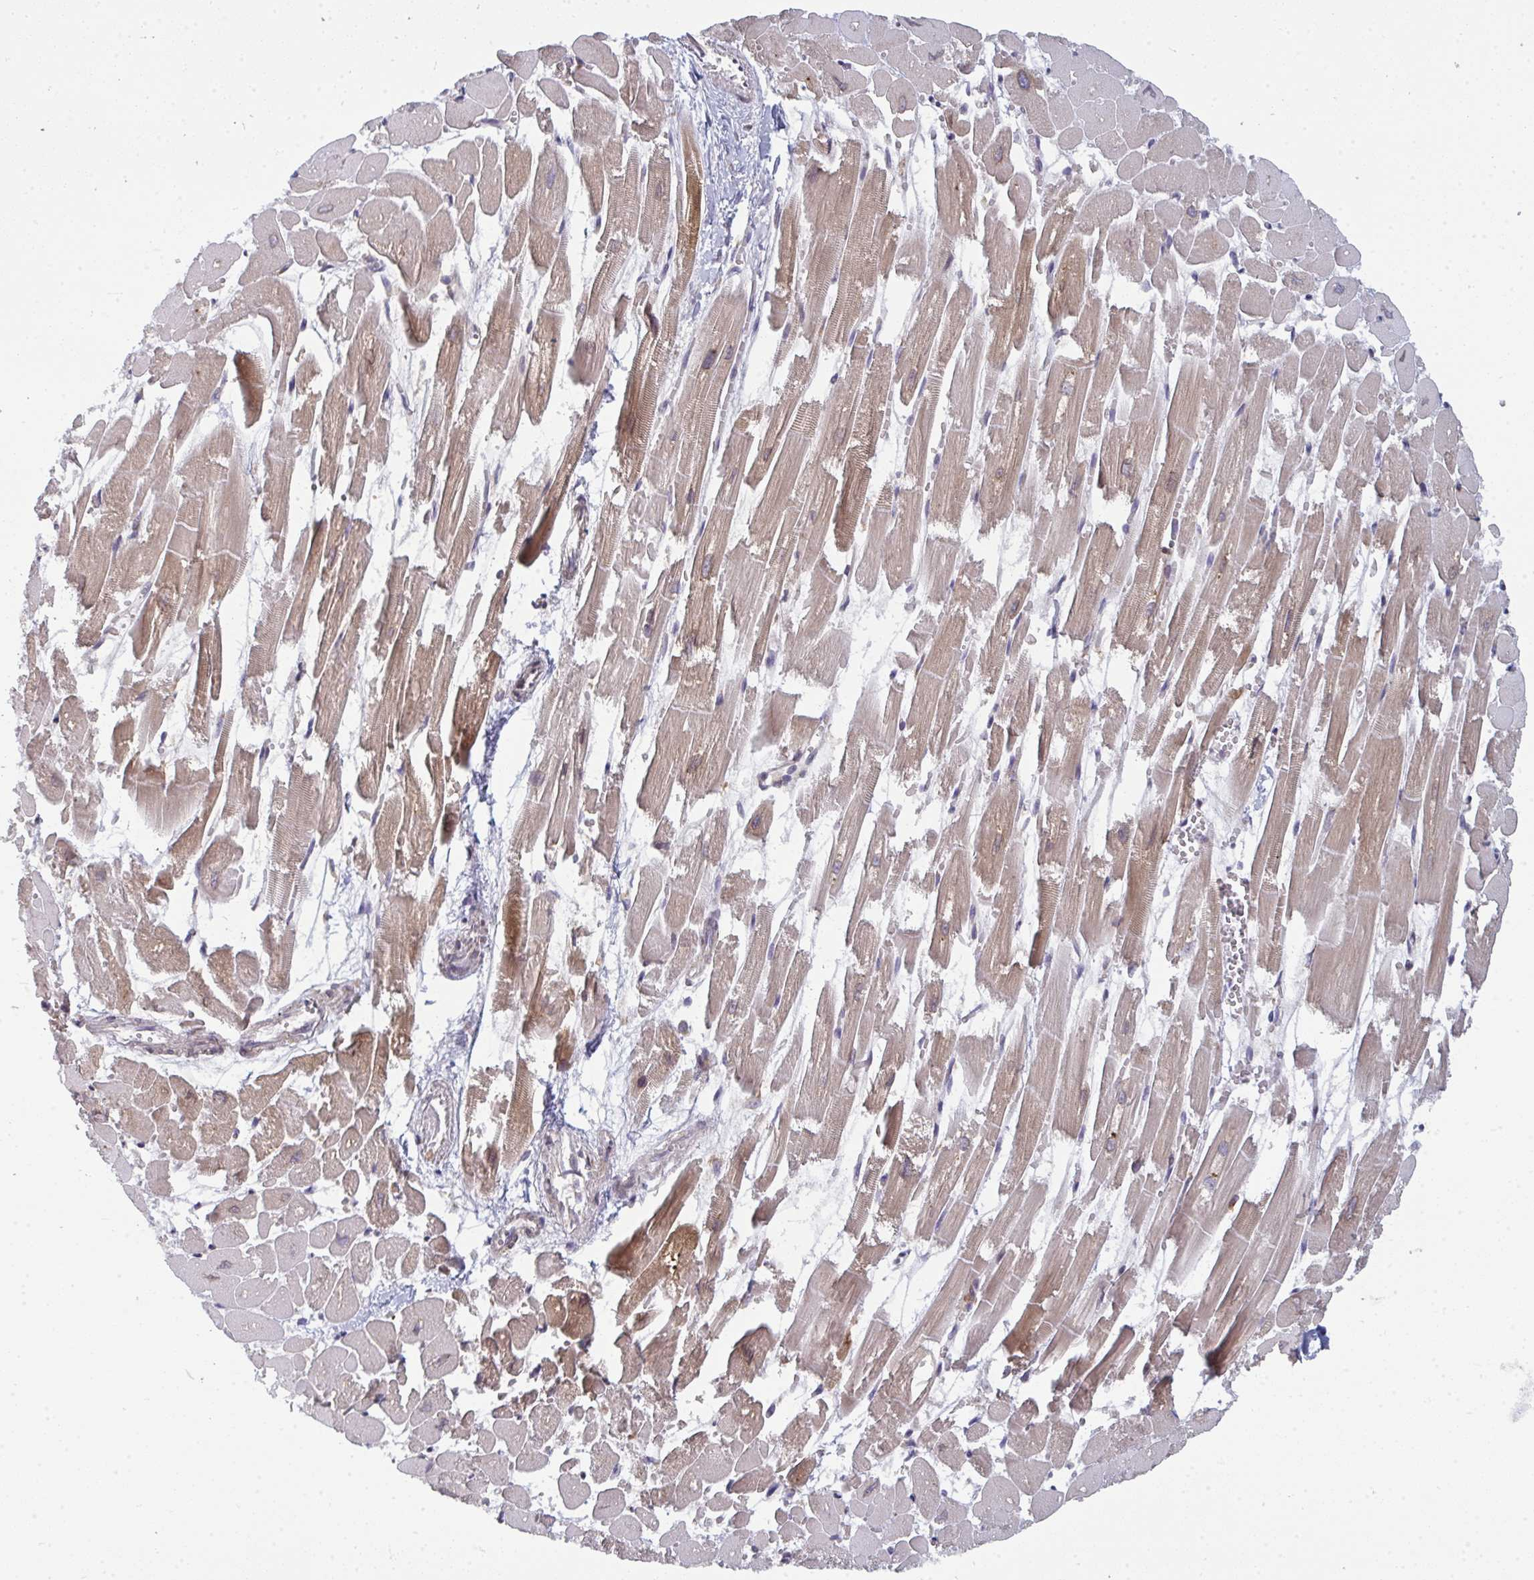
{"staining": {"intensity": "moderate", "quantity": "25%-75%", "location": "cytoplasmic/membranous"}, "tissue": "heart muscle", "cell_type": "Cardiomyocytes", "image_type": "normal", "snomed": [{"axis": "morphology", "description": "Normal tissue, NOS"}, {"axis": "topography", "description": "Heart"}], "caption": "An immunohistochemistry (IHC) image of benign tissue is shown. Protein staining in brown highlights moderate cytoplasmic/membranous positivity in heart muscle within cardiomyocytes. Immunohistochemistry (ihc) stains the protein of interest in brown and the nuclei are stained blue.", "gene": "LYSMD4", "patient": {"sex": "female", "age": 52}}